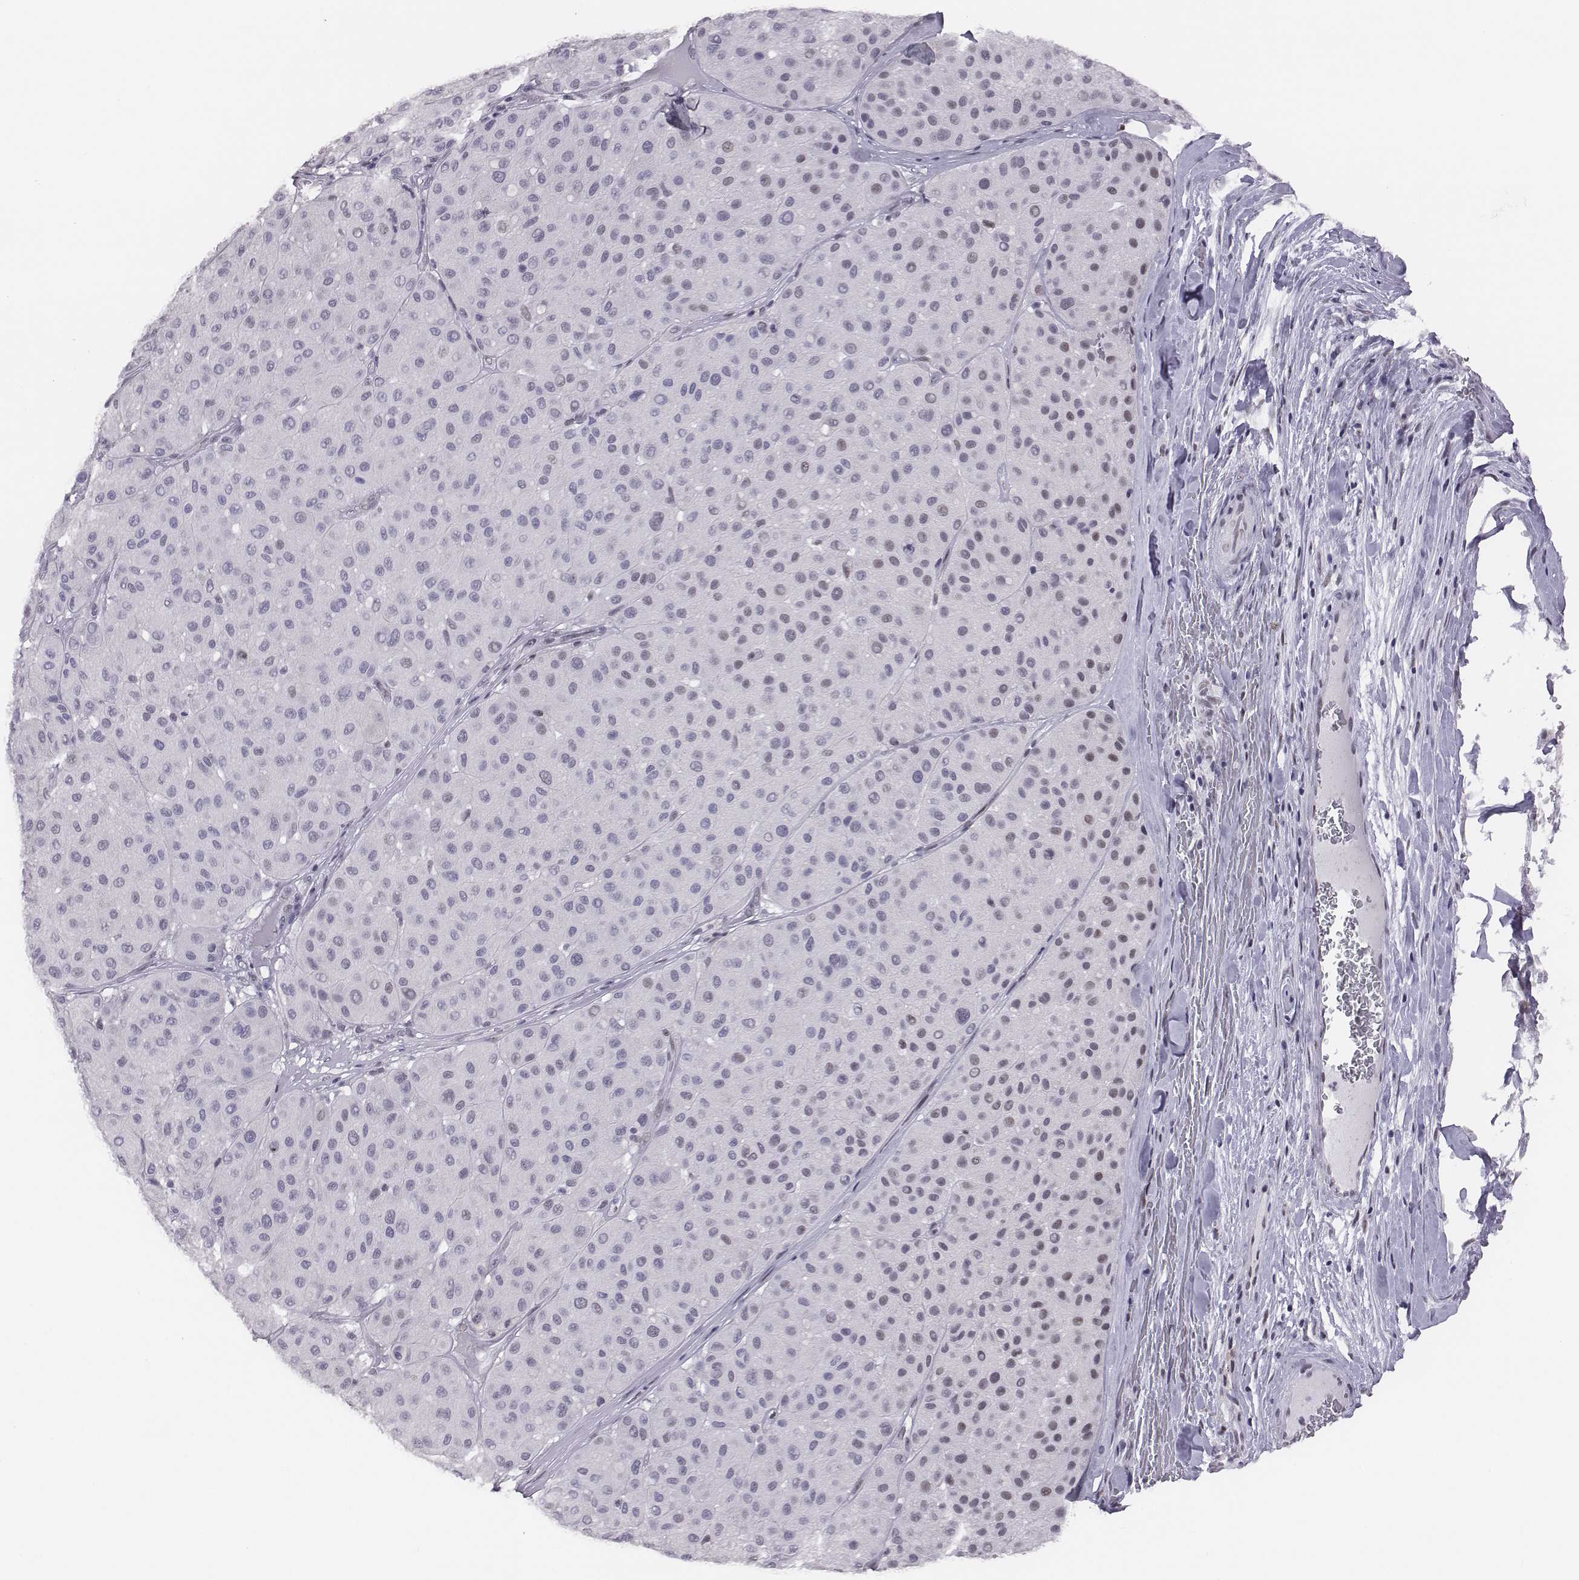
{"staining": {"intensity": "weak", "quantity": "<25%", "location": "nuclear"}, "tissue": "melanoma", "cell_type": "Tumor cells", "image_type": "cancer", "snomed": [{"axis": "morphology", "description": "Malignant melanoma, Metastatic site"}, {"axis": "topography", "description": "Smooth muscle"}], "caption": "Malignant melanoma (metastatic site) was stained to show a protein in brown. There is no significant staining in tumor cells.", "gene": "ACOD1", "patient": {"sex": "male", "age": 41}}